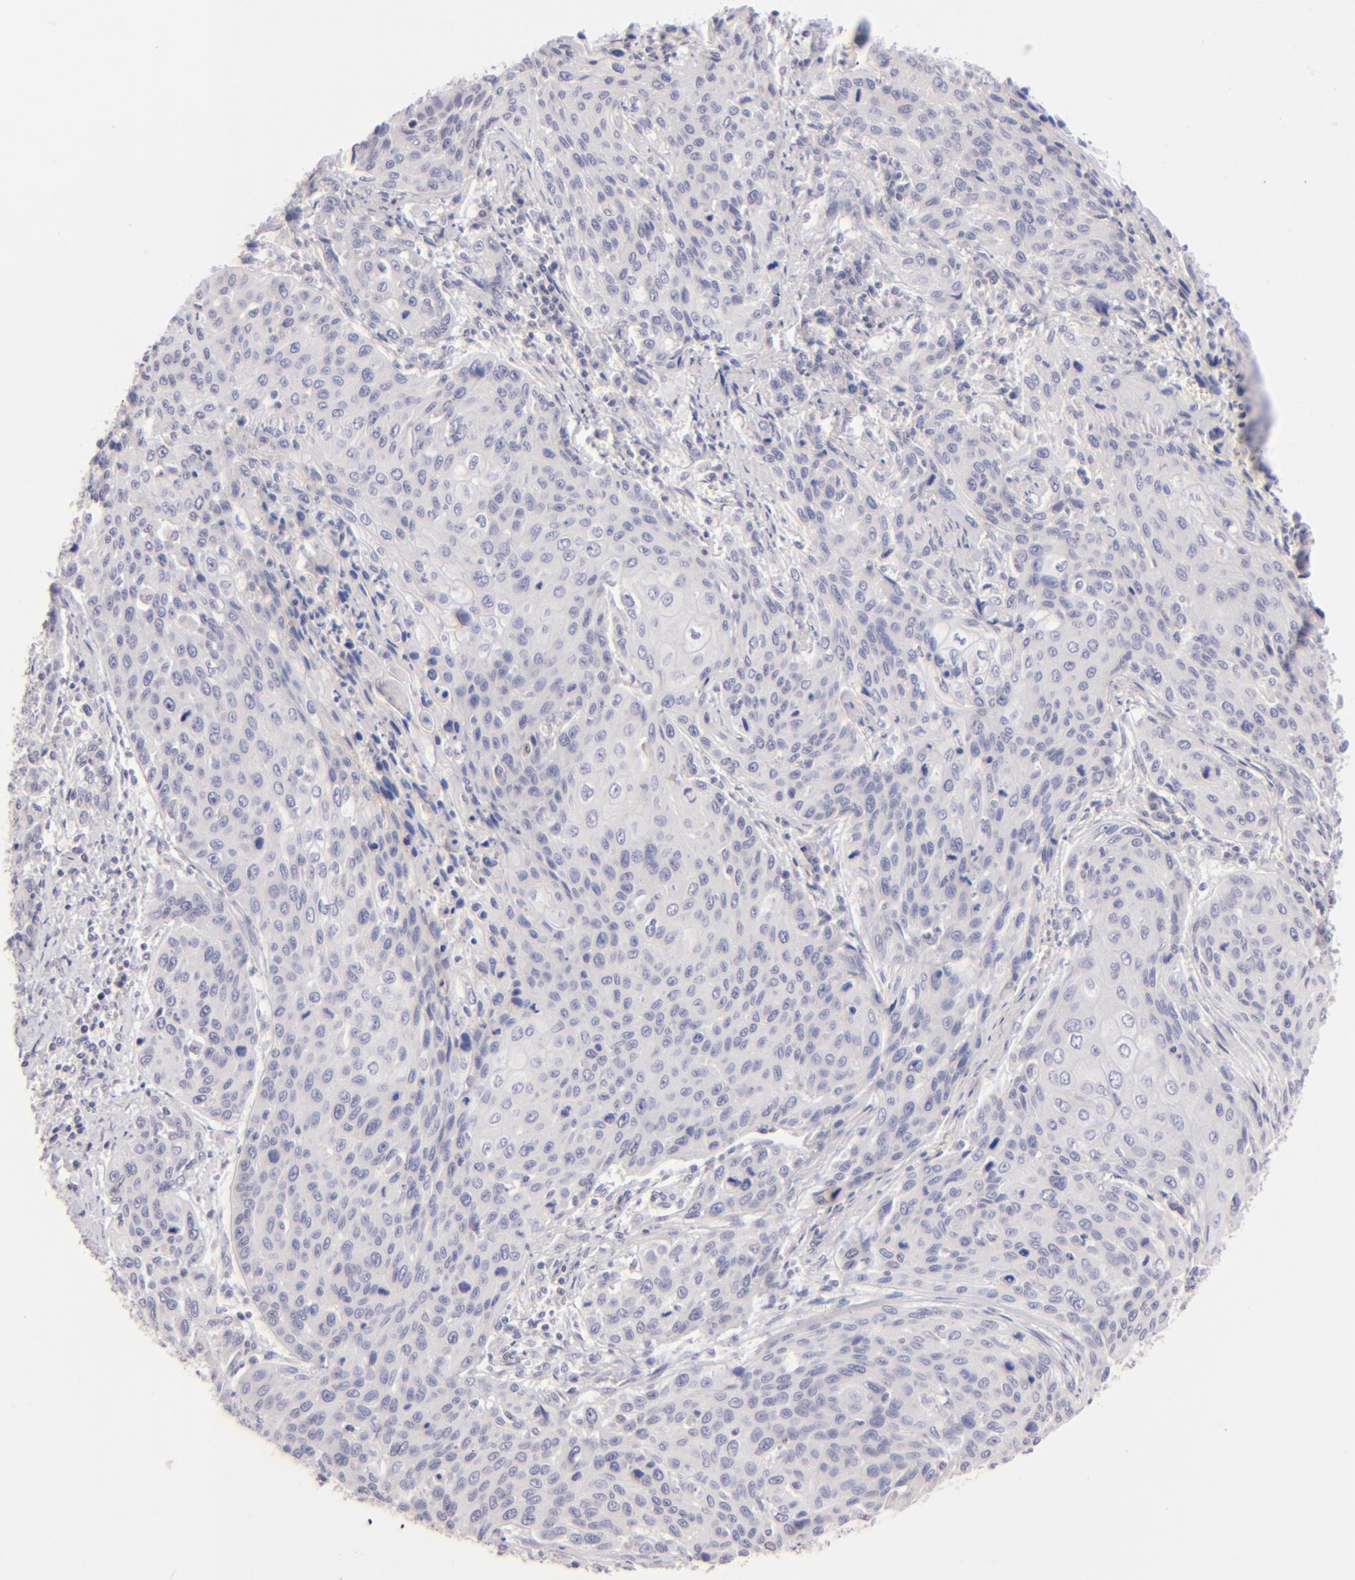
{"staining": {"intensity": "negative", "quantity": "none", "location": "none"}, "tissue": "cervical cancer", "cell_type": "Tumor cells", "image_type": "cancer", "snomed": [{"axis": "morphology", "description": "Squamous cell carcinoma, NOS"}, {"axis": "topography", "description": "Cervix"}], "caption": "DAB (3,3'-diaminobenzidine) immunohistochemical staining of cervical squamous cell carcinoma shows no significant expression in tumor cells.", "gene": "MAGEA1", "patient": {"sex": "female", "age": 32}}